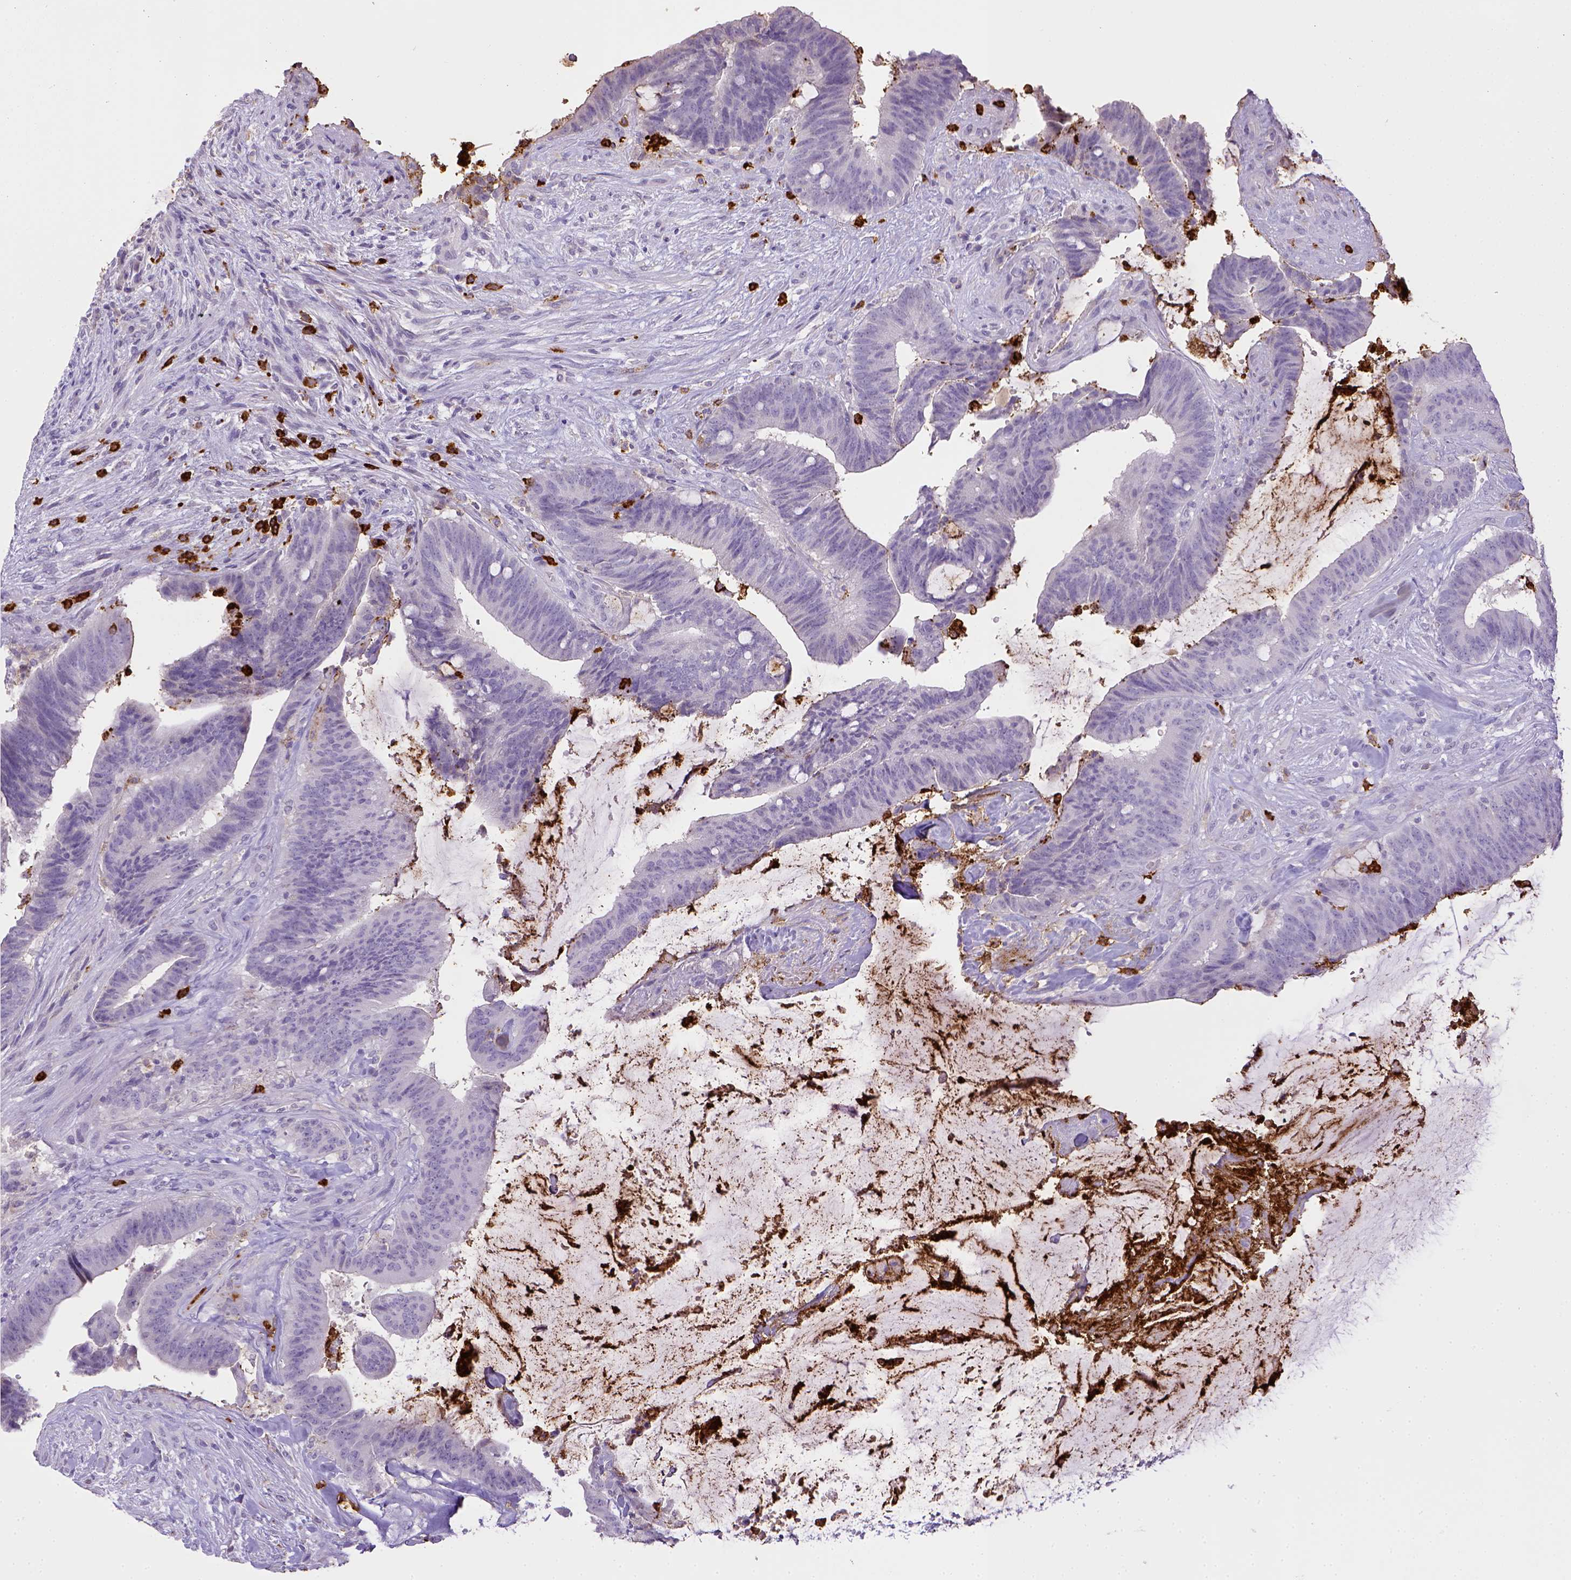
{"staining": {"intensity": "negative", "quantity": "none", "location": "none"}, "tissue": "colorectal cancer", "cell_type": "Tumor cells", "image_type": "cancer", "snomed": [{"axis": "morphology", "description": "Adenocarcinoma, NOS"}, {"axis": "topography", "description": "Colon"}], "caption": "DAB immunohistochemical staining of human colorectal cancer exhibits no significant staining in tumor cells.", "gene": "ITGAM", "patient": {"sex": "female", "age": 43}}